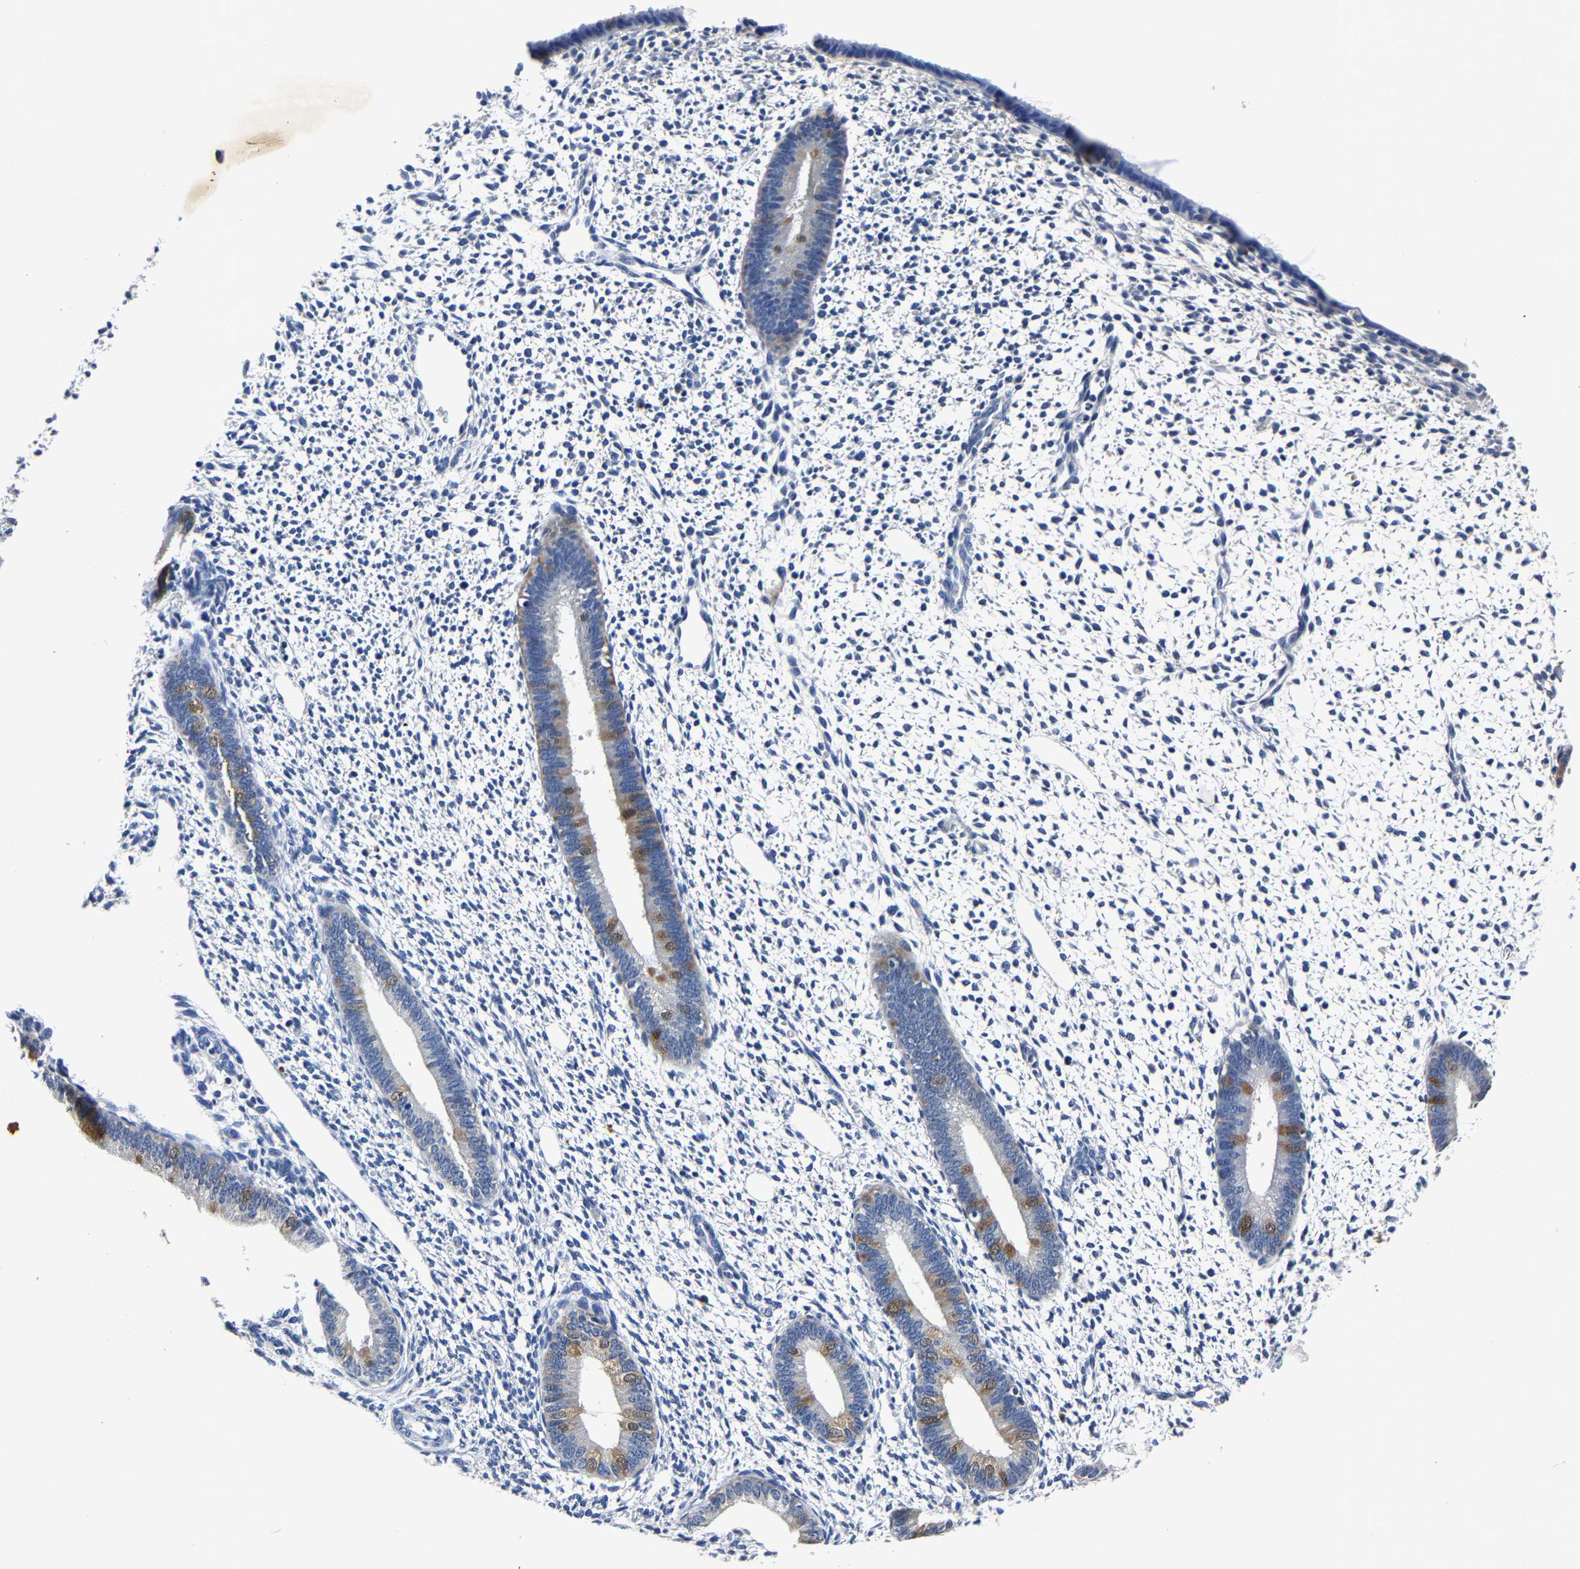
{"staining": {"intensity": "negative", "quantity": "none", "location": "none"}, "tissue": "endometrium", "cell_type": "Cells in endometrial stroma", "image_type": "normal", "snomed": [{"axis": "morphology", "description": "Normal tissue, NOS"}, {"axis": "topography", "description": "Endometrium"}], "caption": "IHC micrograph of normal endometrium: human endometrium stained with DAB demonstrates no significant protein positivity in cells in endometrial stroma.", "gene": "PSPH", "patient": {"sex": "female", "age": 46}}